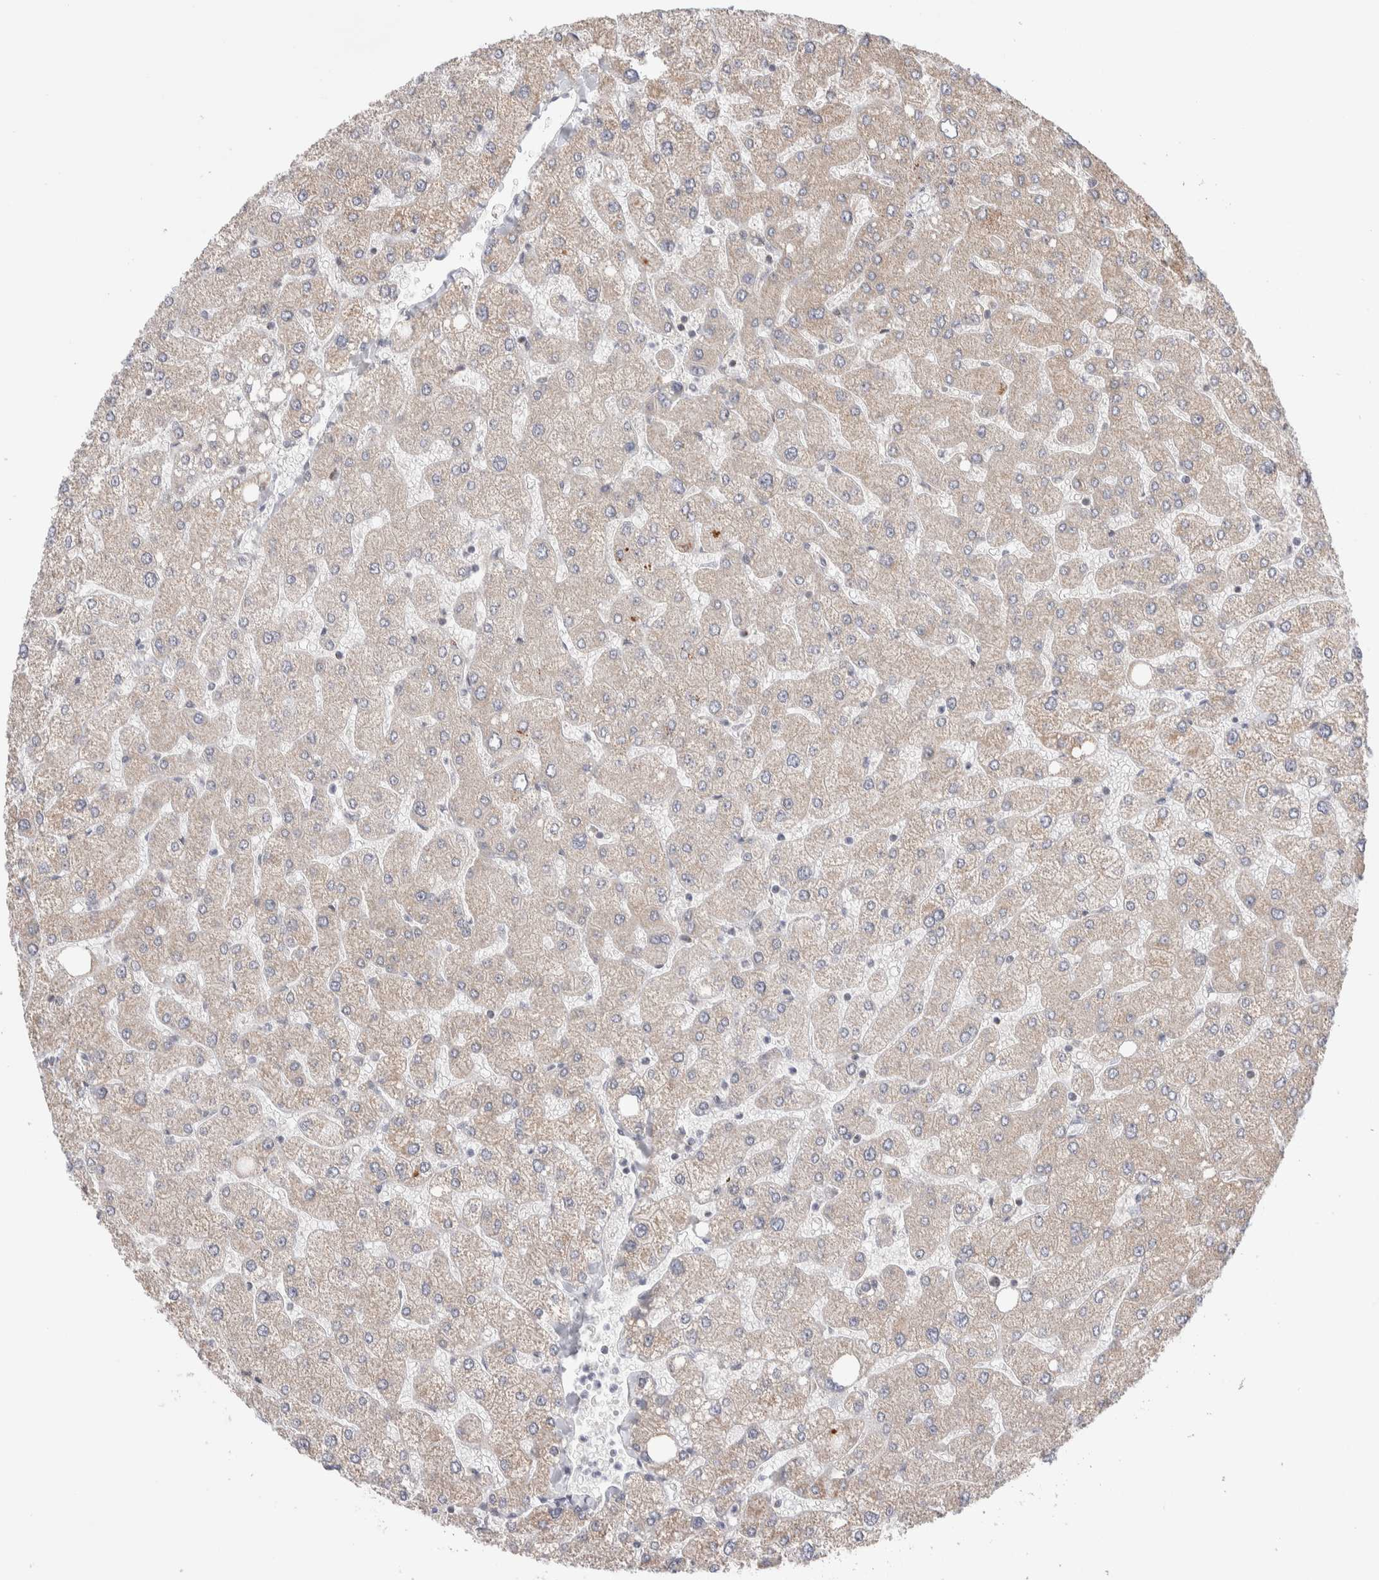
{"staining": {"intensity": "weak", "quantity": ">75%", "location": "cytoplasmic/membranous"}, "tissue": "liver", "cell_type": "Cholangiocytes", "image_type": "normal", "snomed": [{"axis": "morphology", "description": "Normal tissue, NOS"}, {"axis": "topography", "description": "Liver"}], "caption": "Protein analysis of normal liver displays weak cytoplasmic/membranous expression in approximately >75% of cholangiocytes.", "gene": "ZNF695", "patient": {"sex": "male", "age": 55}}